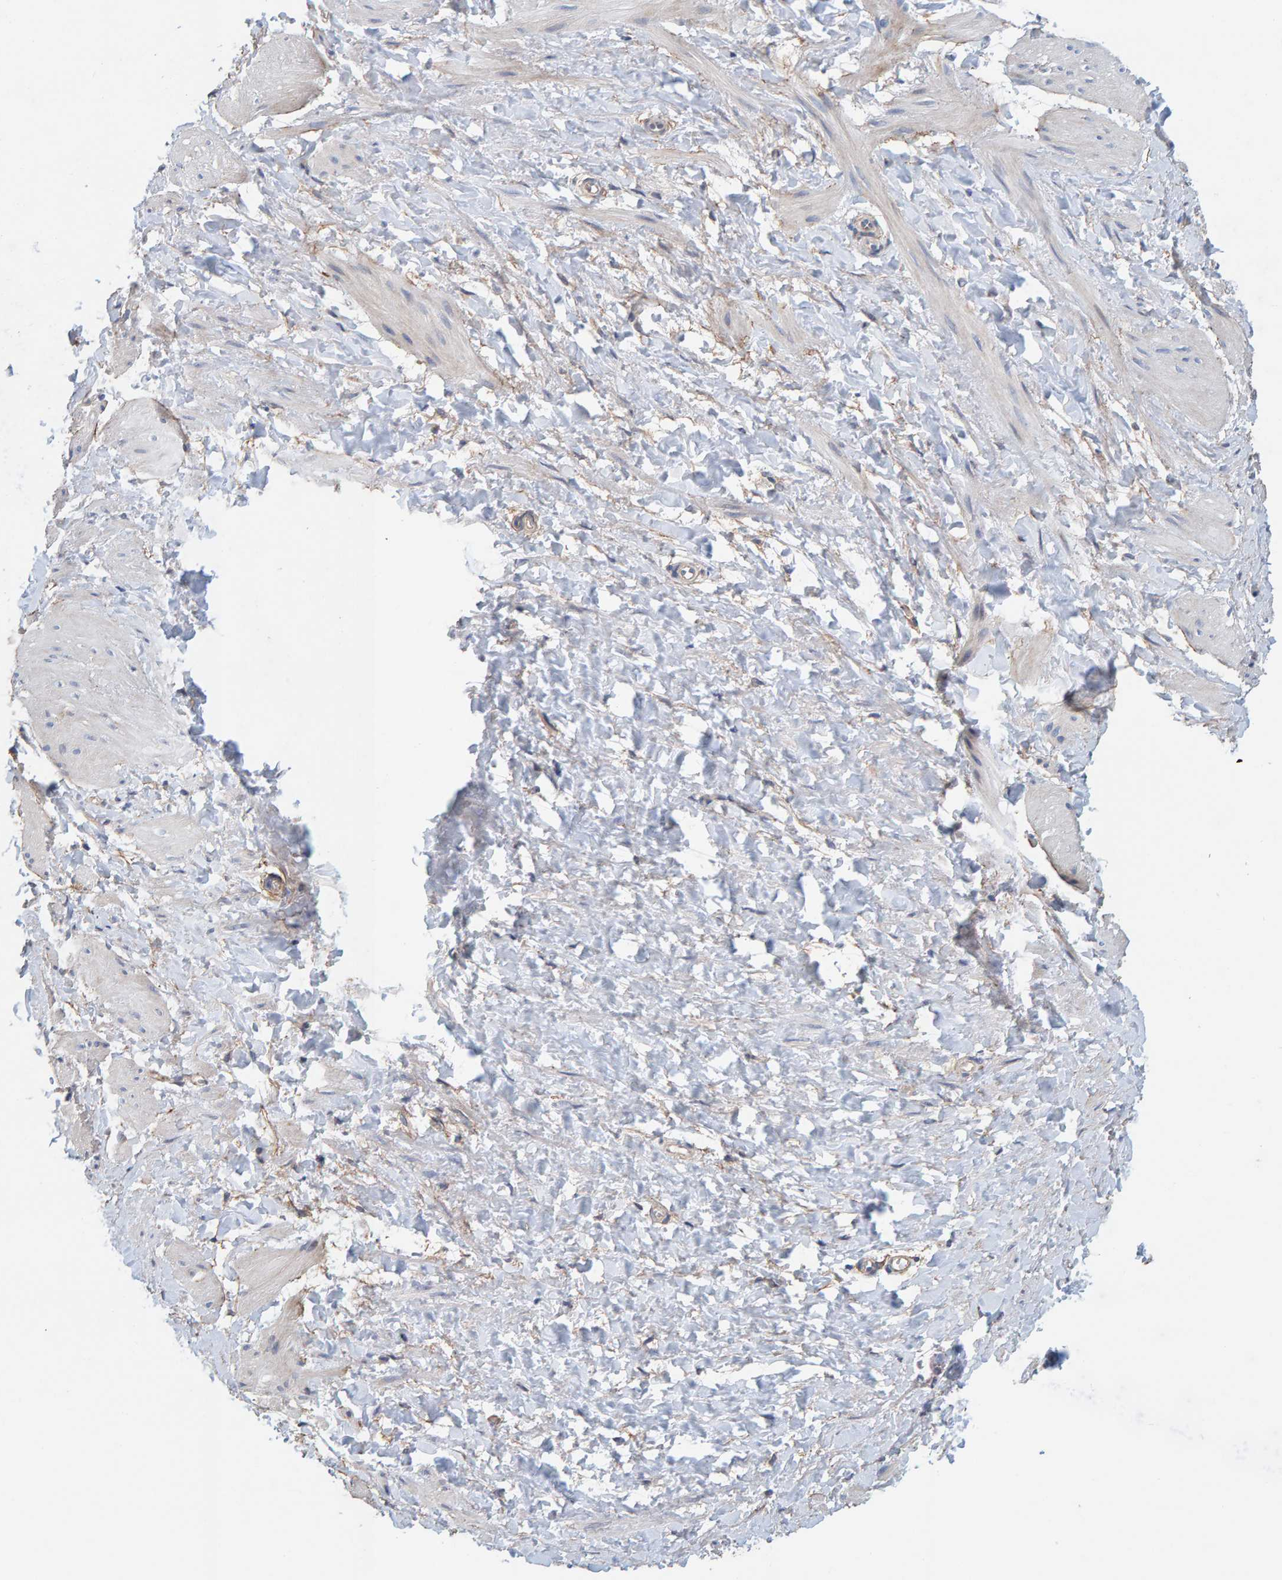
{"staining": {"intensity": "negative", "quantity": "none", "location": "none"}, "tissue": "smooth muscle", "cell_type": "Smooth muscle cells", "image_type": "normal", "snomed": [{"axis": "morphology", "description": "Normal tissue, NOS"}, {"axis": "topography", "description": "Smooth muscle"}], "caption": "Immunohistochemistry (IHC) photomicrograph of benign human smooth muscle stained for a protein (brown), which exhibits no staining in smooth muscle cells.", "gene": "RGP1", "patient": {"sex": "male", "age": 16}}